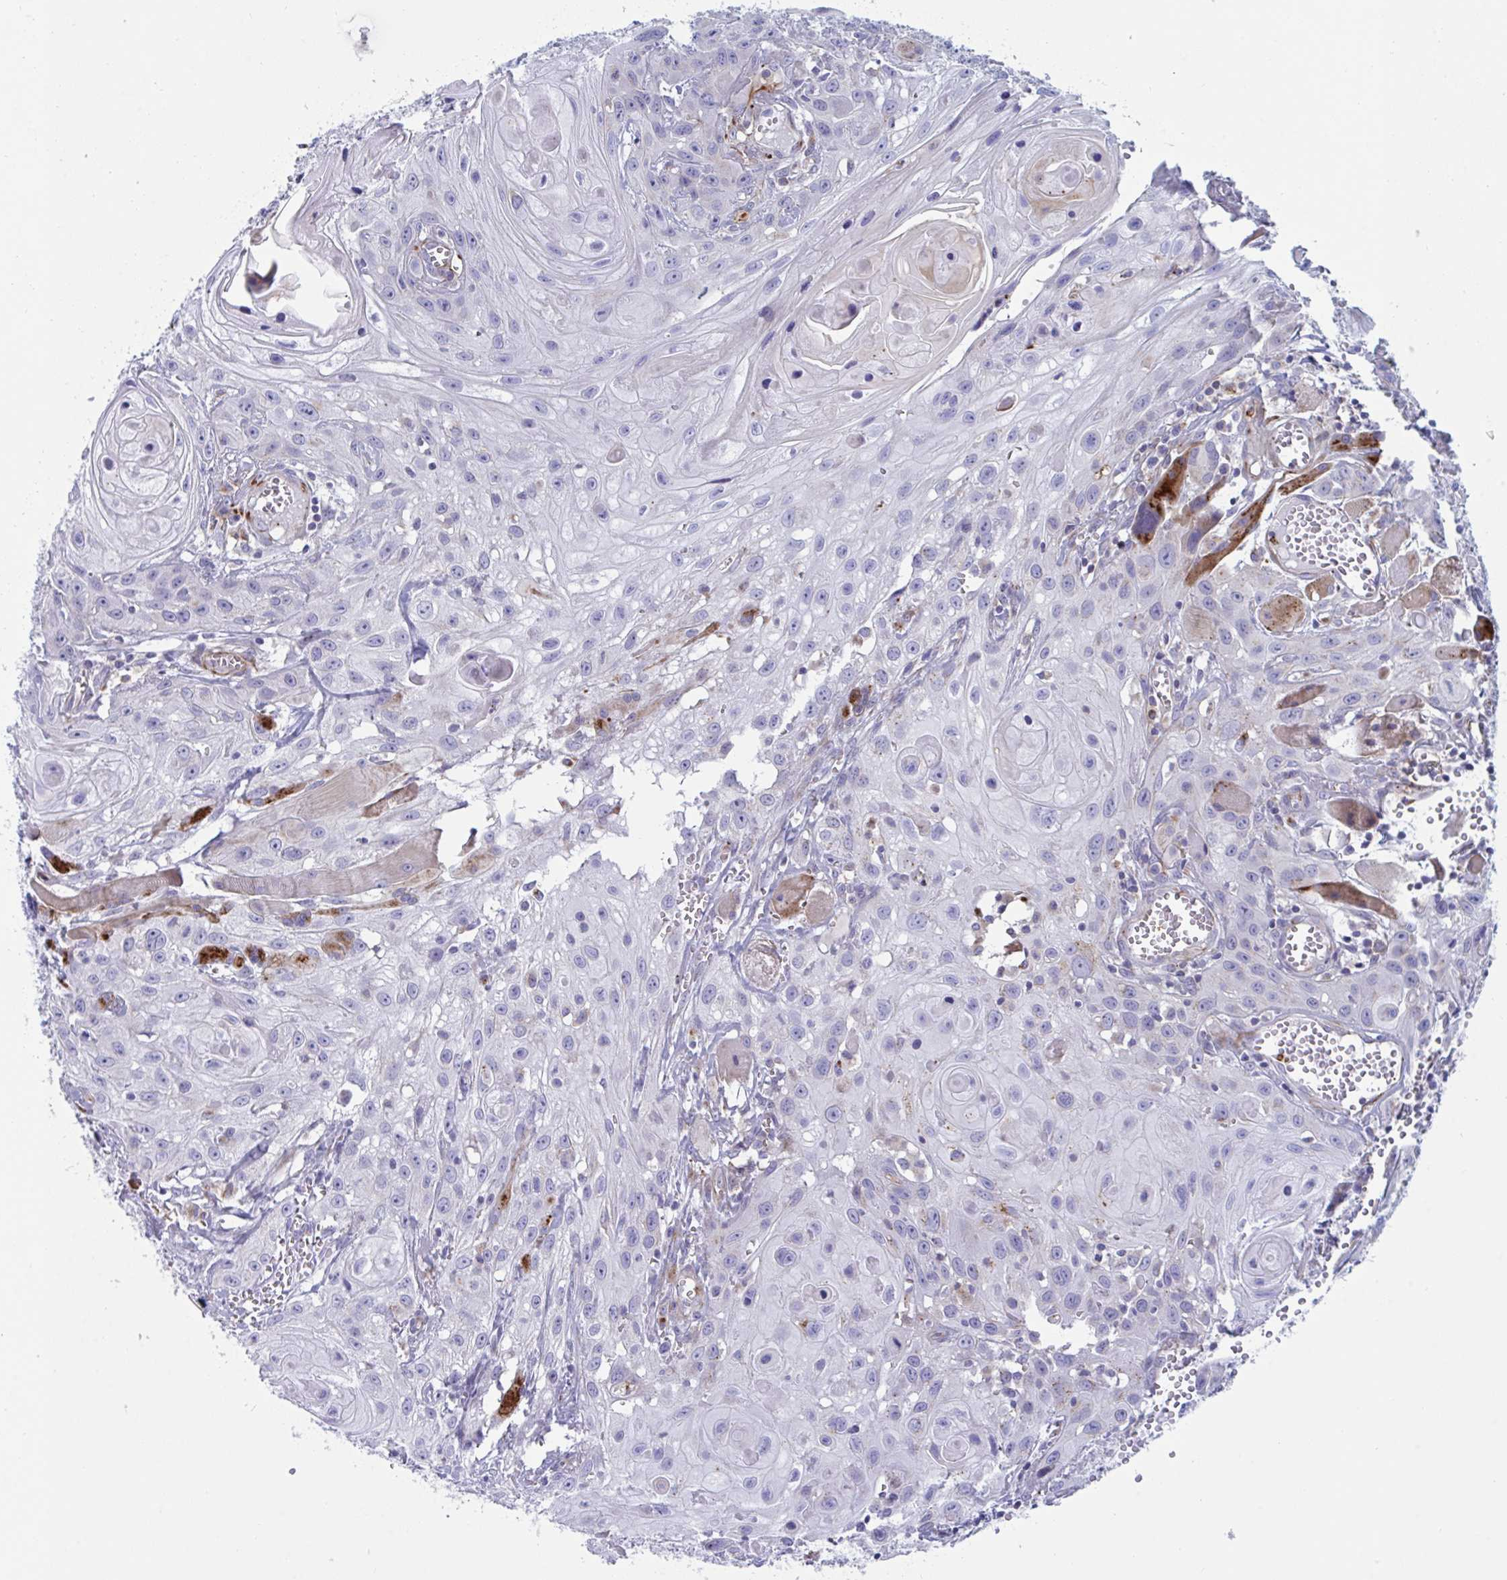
{"staining": {"intensity": "negative", "quantity": "none", "location": "none"}, "tissue": "head and neck cancer", "cell_type": "Tumor cells", "image_type": "cancer", "snomed": [{"axis": "morphology", "description": "Squamous cell carcinoma, NOS"}, {"axis": "topography", "description": "Oral tissue"}, {"axis": "topography", "description": "Head-Neck"}], "caption": "High magnification brightfield microscopy of squamous cell carcinoma (head and neck) stained with DAB (brown) and counterstained with hematoxylin (blue): tumor cells show no significant expression.", "gene": "SLC9A6", "patient": {"sex": "male", "age": 58}}